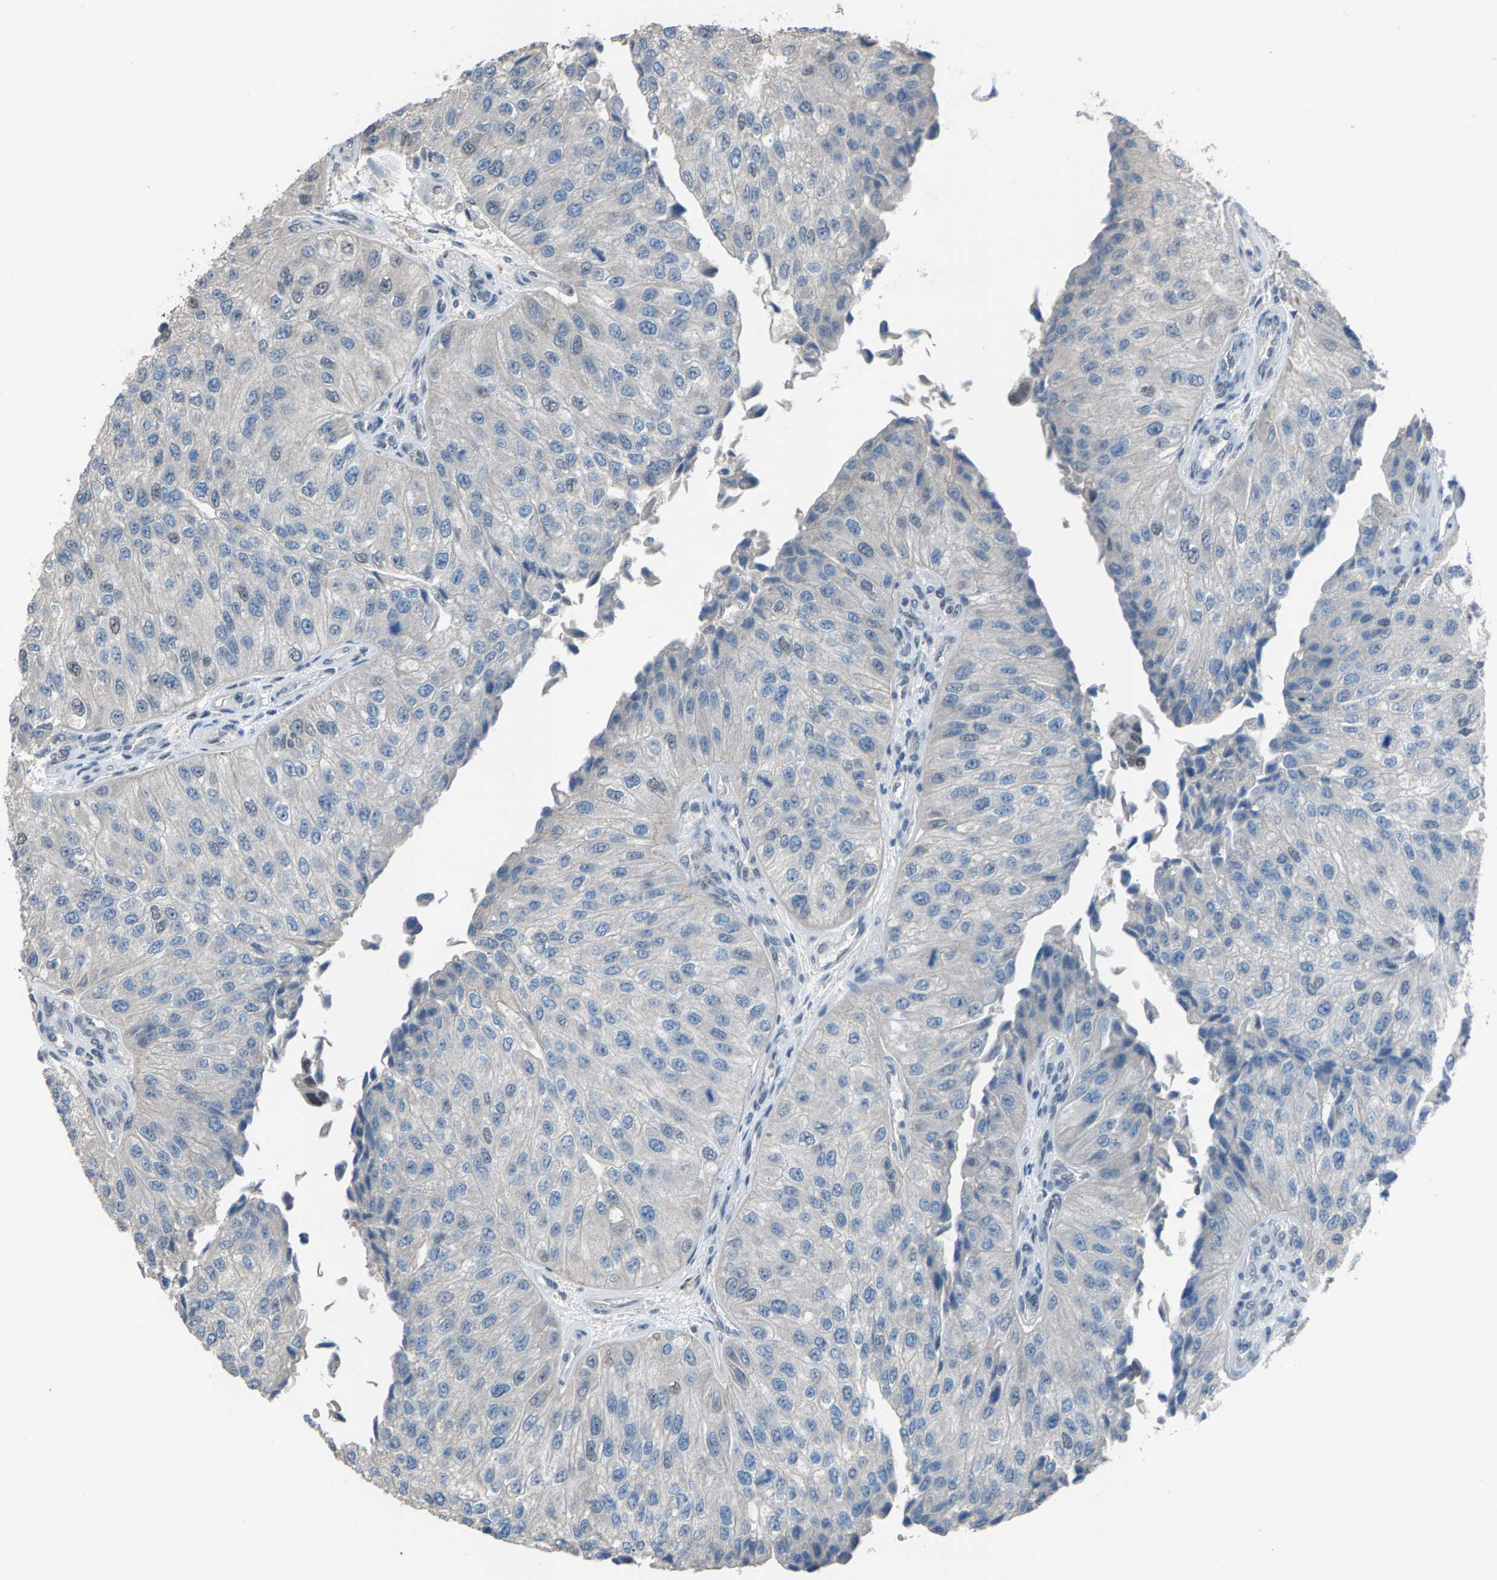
{"staining": {"intensity": "negative", "quantity": "none", "location": "none"}, "tissue": "urothelial cancer", "cell_type": "Tumor cells", "image_type": "cancer", "snomed": [{"axis": "morphology", "description": "Urothelial carcinoma, High grade"}, {"axis": "topography", "description": "Kidney"}, {"axis": "topography", "description": "Urinary bladder"}], "caption": "IHC photomicrograph of human urothelial carcinoma (high-grade) stained for a protein (brown), which reveals no staining in tumor cells.", "gene": "ZNF276", "patient": {"sex": "male", "age": 77}}